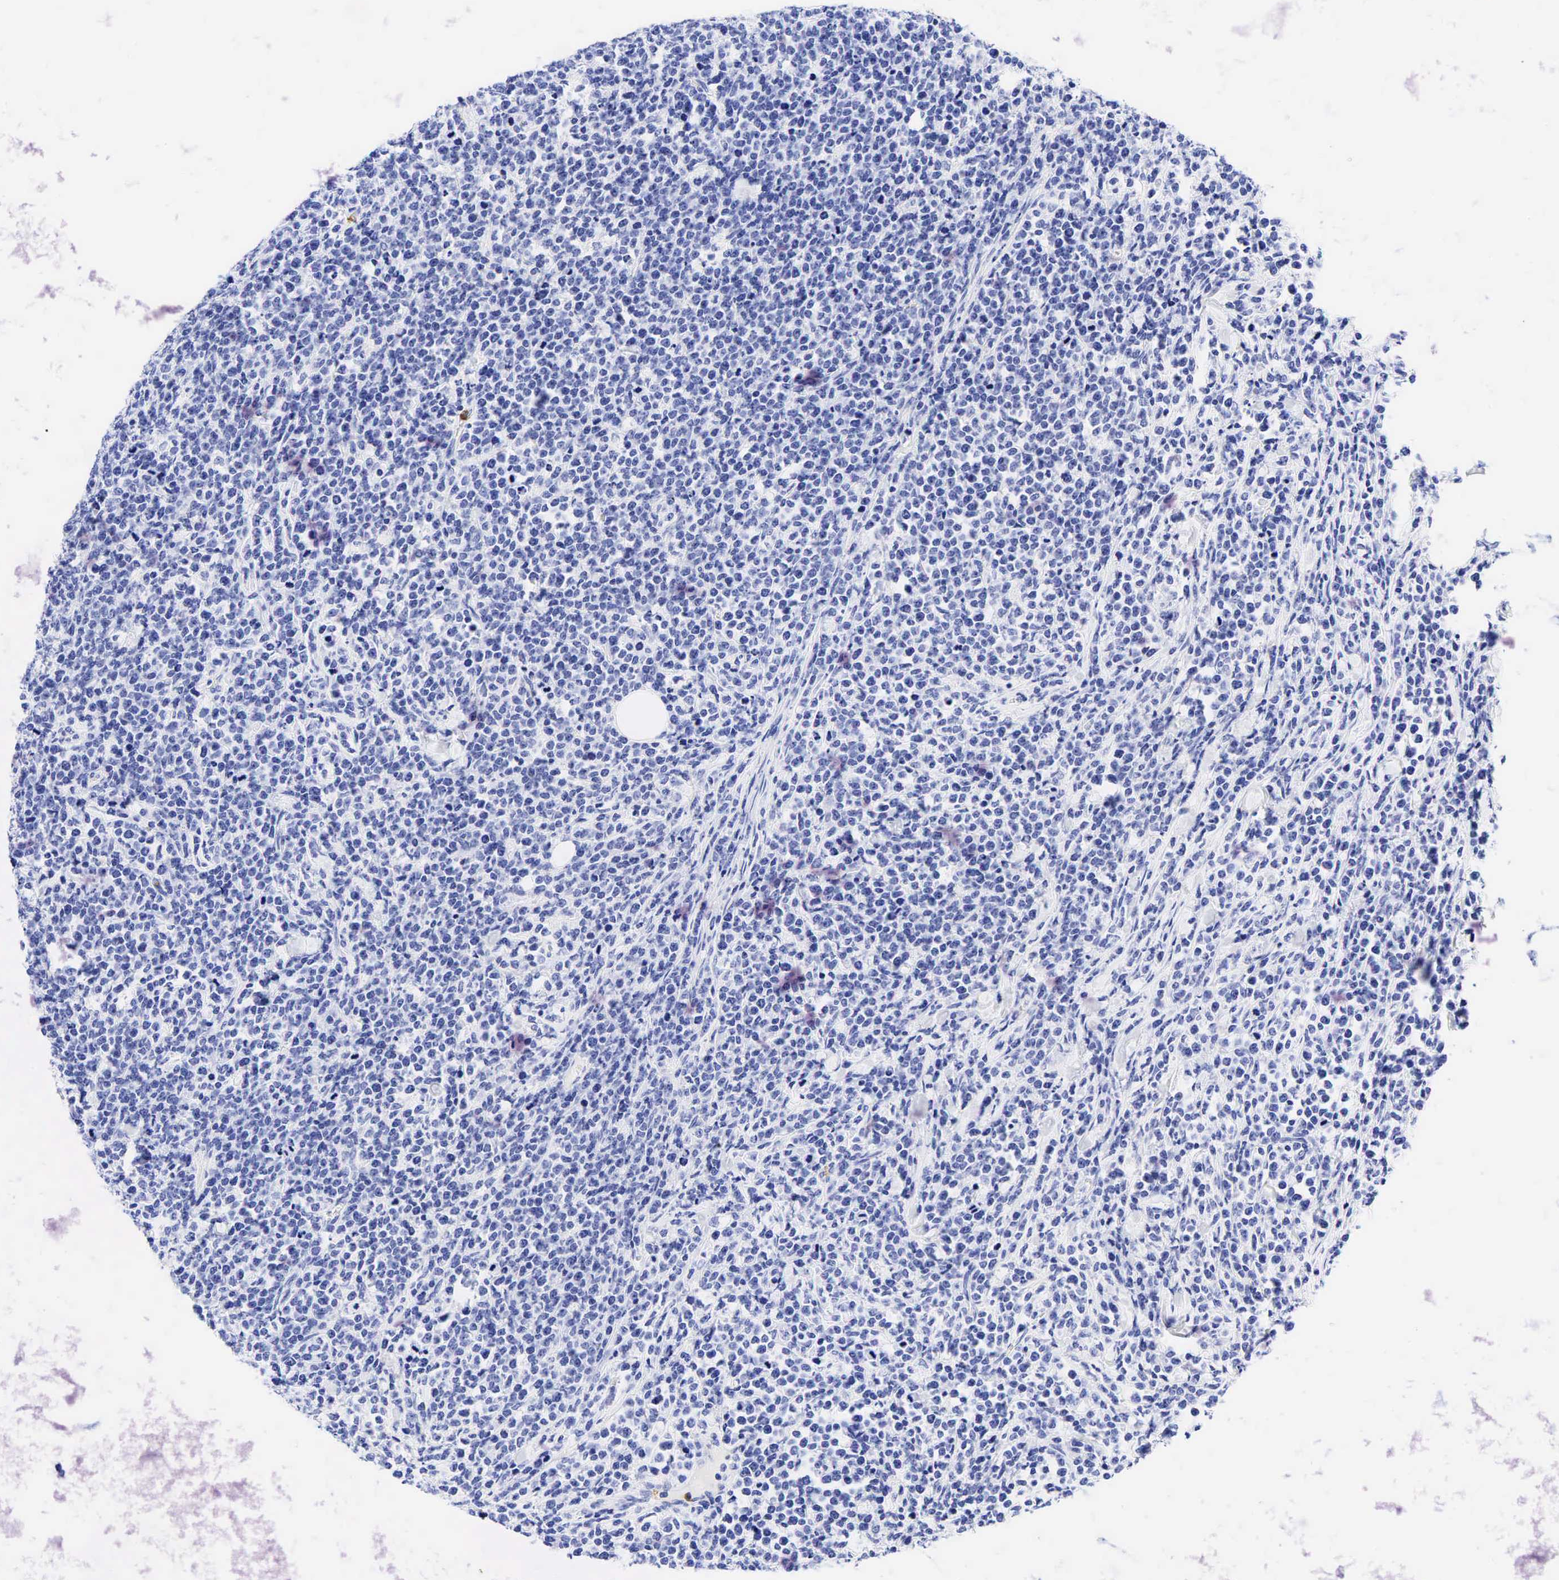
{"staining": {"intensity": "negative", "quantity": "none", "location": "none"}, "tissue": "lymphoma", "cell_type": "Tumor cells", "image_type": "cancer", "snomed": [{"axis": "morphology", "description": "Malignant lymphoma, non-Hodgkin's type, High grade"}, {"axis": "topography", "description": "Small intestine"}, {"axis": "topography", "description": "Colon"}], "caption": "This micrograph is of malignant lymphoma, non-Hodgkin's type (high-grade) stained with IHC to label a protein in brown with the nuclei are counter-stained blue. There is no staining in tumor cells. The staining was performed using DAB (3,3'-diaminobenzidine) to visualize the protein expression in brown, while the nuclei were stained in blue with hematoxylin (Magnification: 20x).", "gene": "FUT4", "patient": {"sex": "male", "age": 8}}